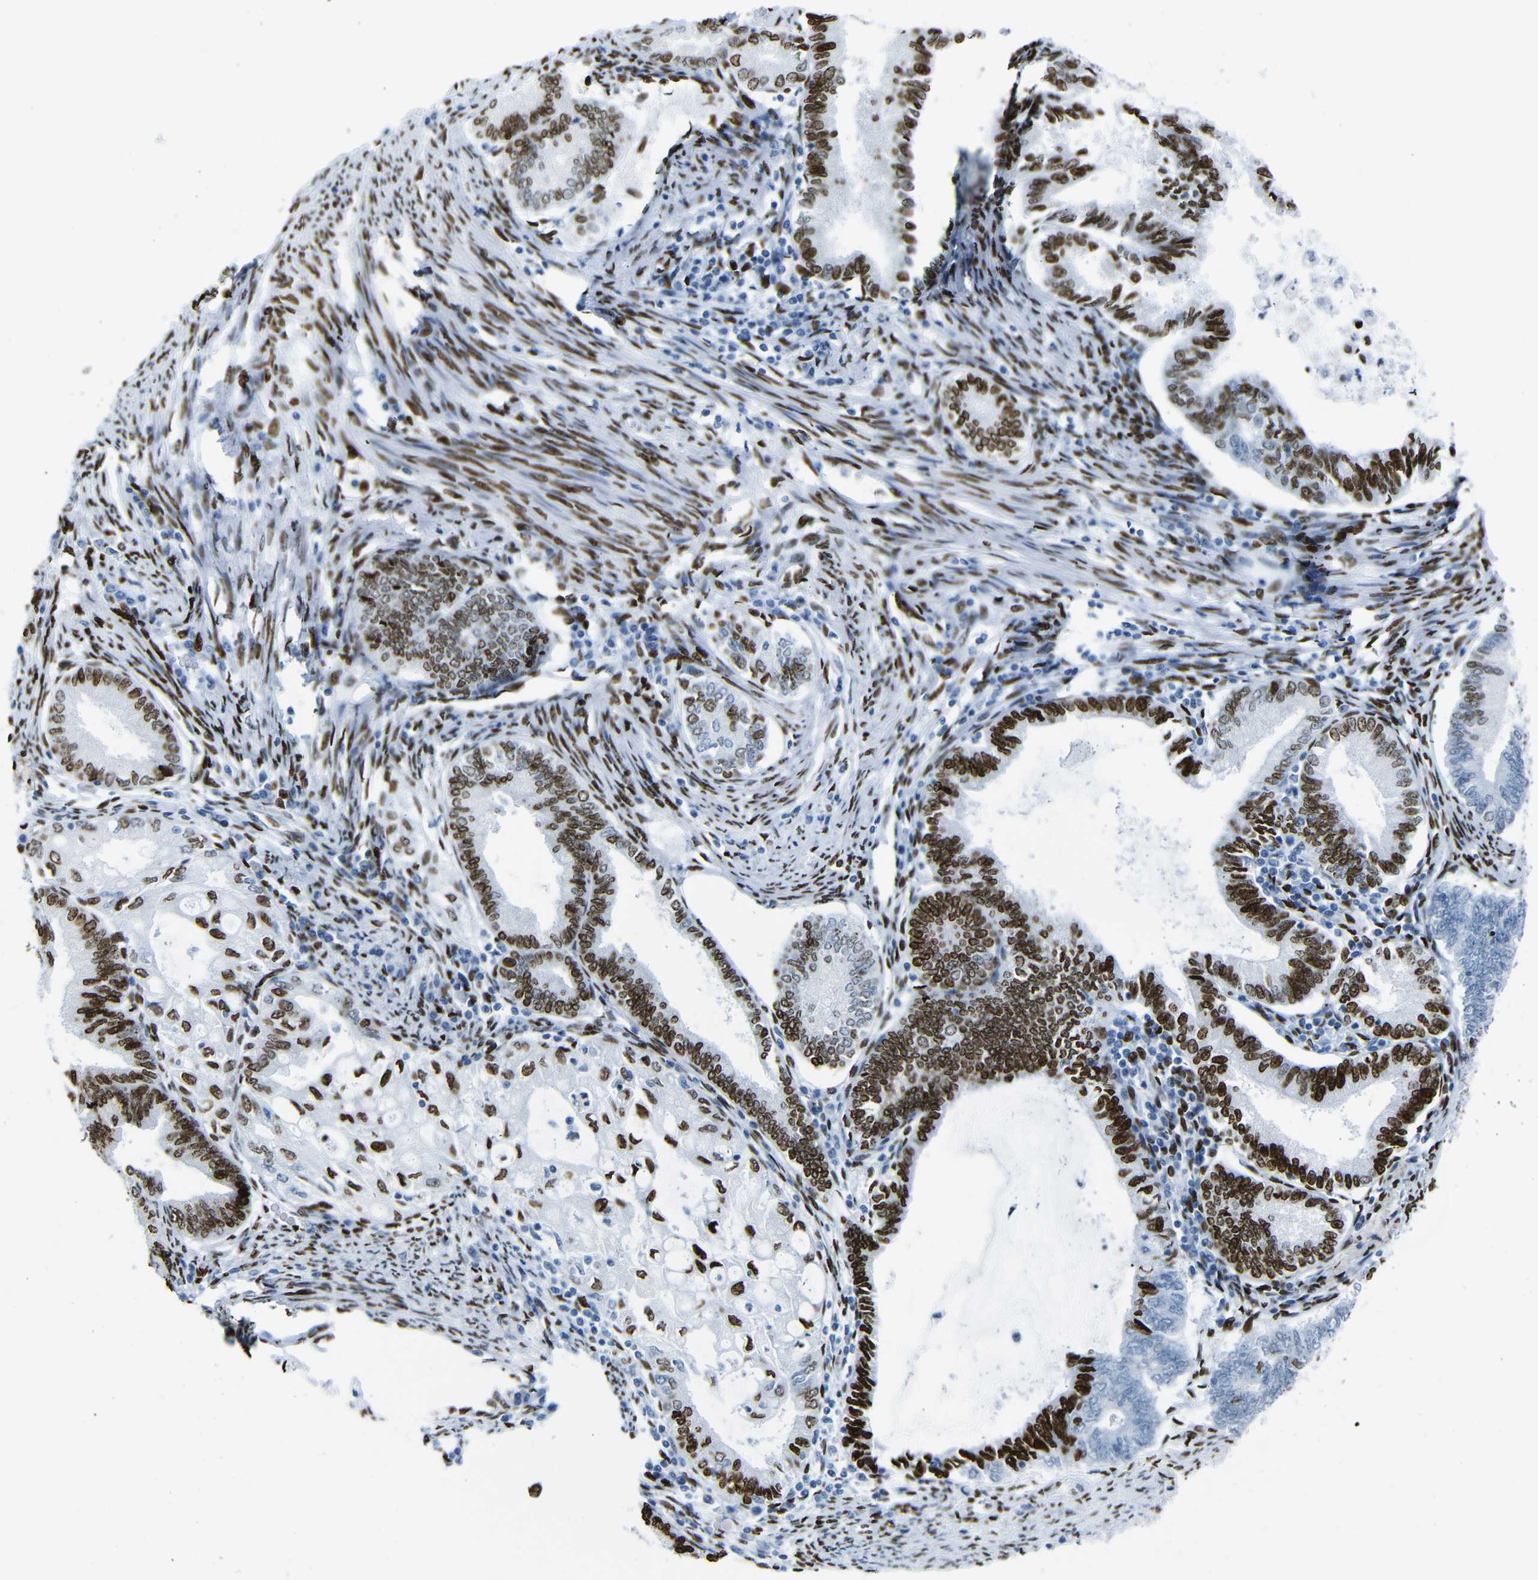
{"staining": {"intensity": "strong", "quantity": ">75%", "location": "nuclear"}, "tissue": "endometrial cancer", "cell_type": "Tumor cells", "image_type": "cancer", "snomed": [{"axis": "morphology", "description": "Adenocarcinoma, NOS"}, {"axis": "topography", "description": "Endometrium"}], "caption": "Tumor cells display strong nuclear expression in approximately >75% of cells in endometrial cancer.", "gene": "NPIPB15", "patient": {"sex": "female", "age": 86}}